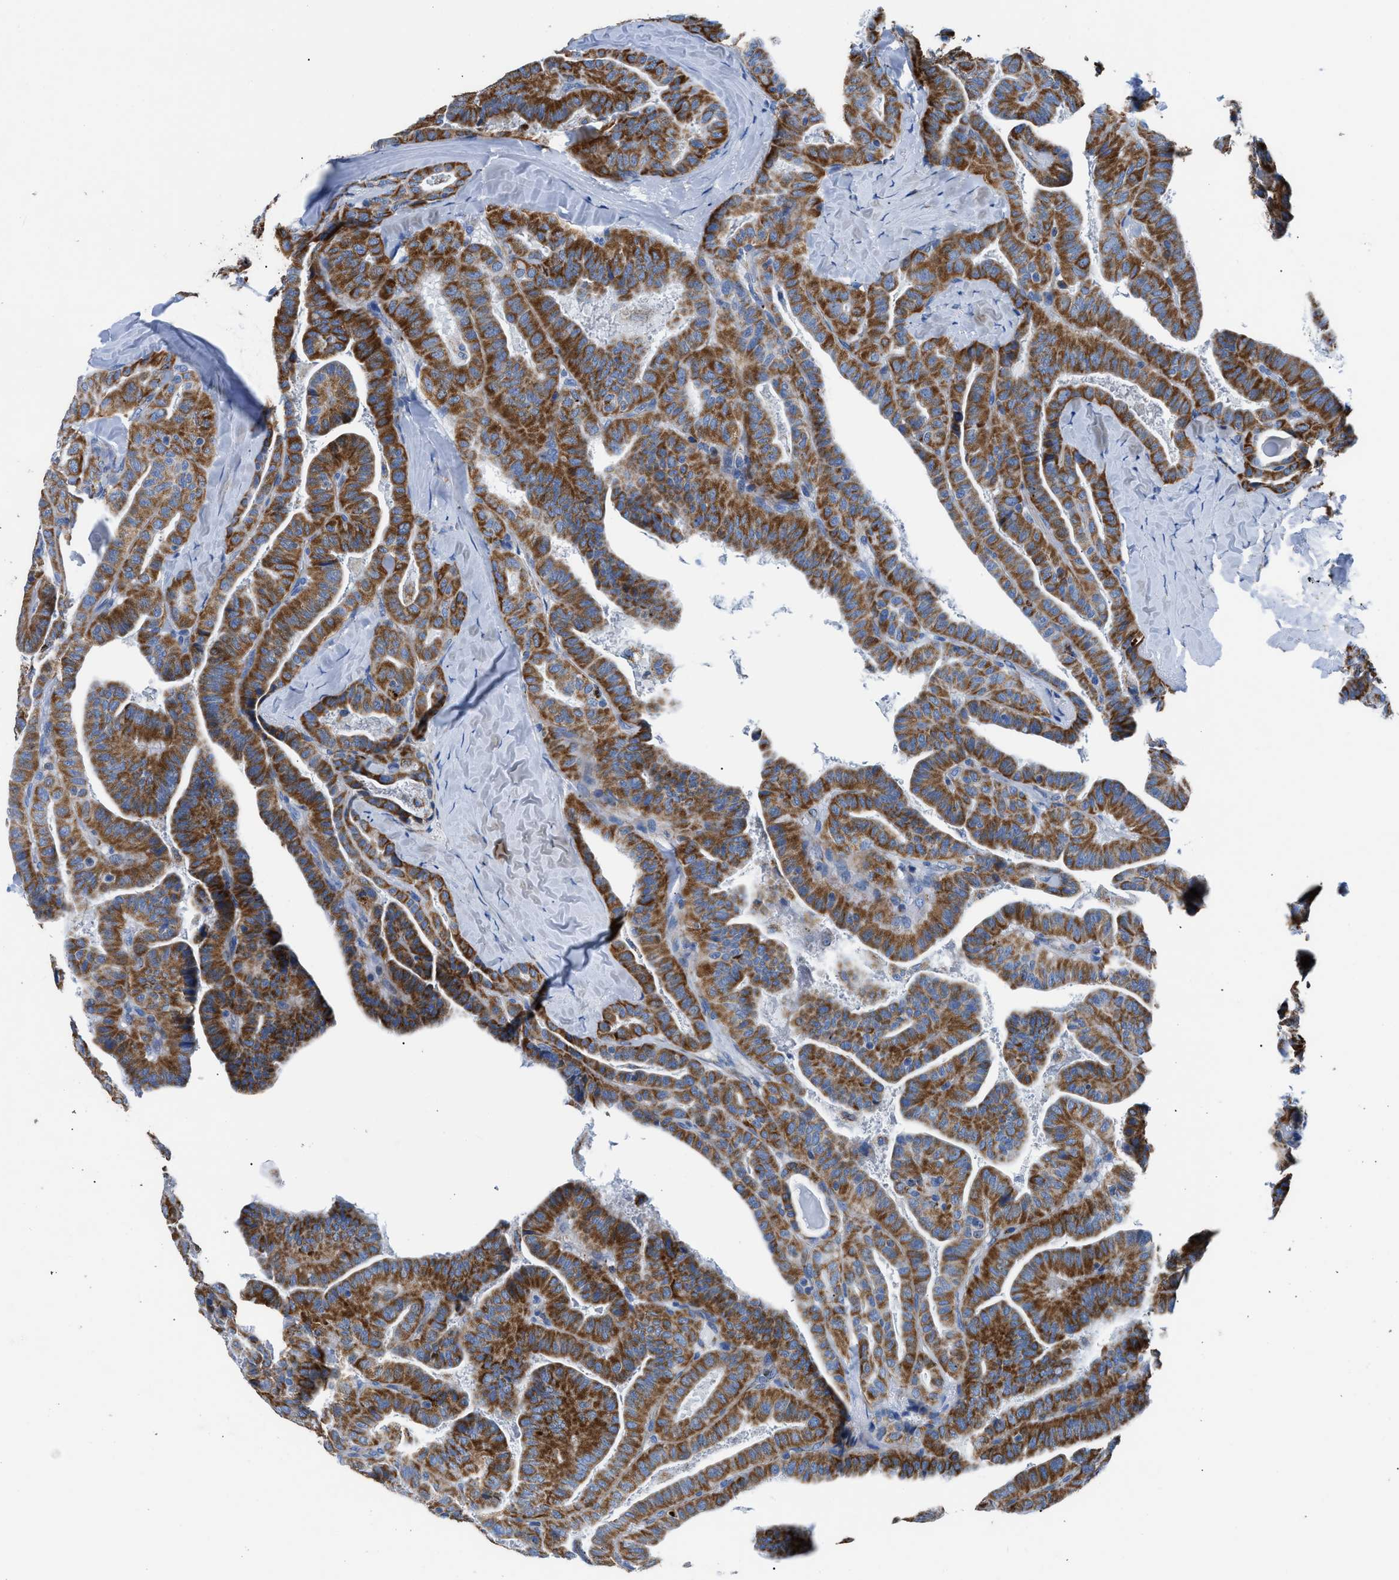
{"staining": {"intensity": "strong", "quantity": ">75%", "location": "cytoplasmic/membranous"}, "tissue": "thyroid cancer", "cell_type": "Tumor cells", "image_type": "cancer", "snomed": [{"axis": "morphology", "description": "Papillary adenocarcinoma, NOS"}, {"axis": "topography", "description": "Thyroid gland"}], "caption": "IHC of human papillary adenocarcinoma (thyroid) displays high levels of strong cytoplasmic/membranous positivity in approximately >75% of tumor cells.", "gene": "ZDHHC3", "patient": {"sex": "male", "age": 77}}